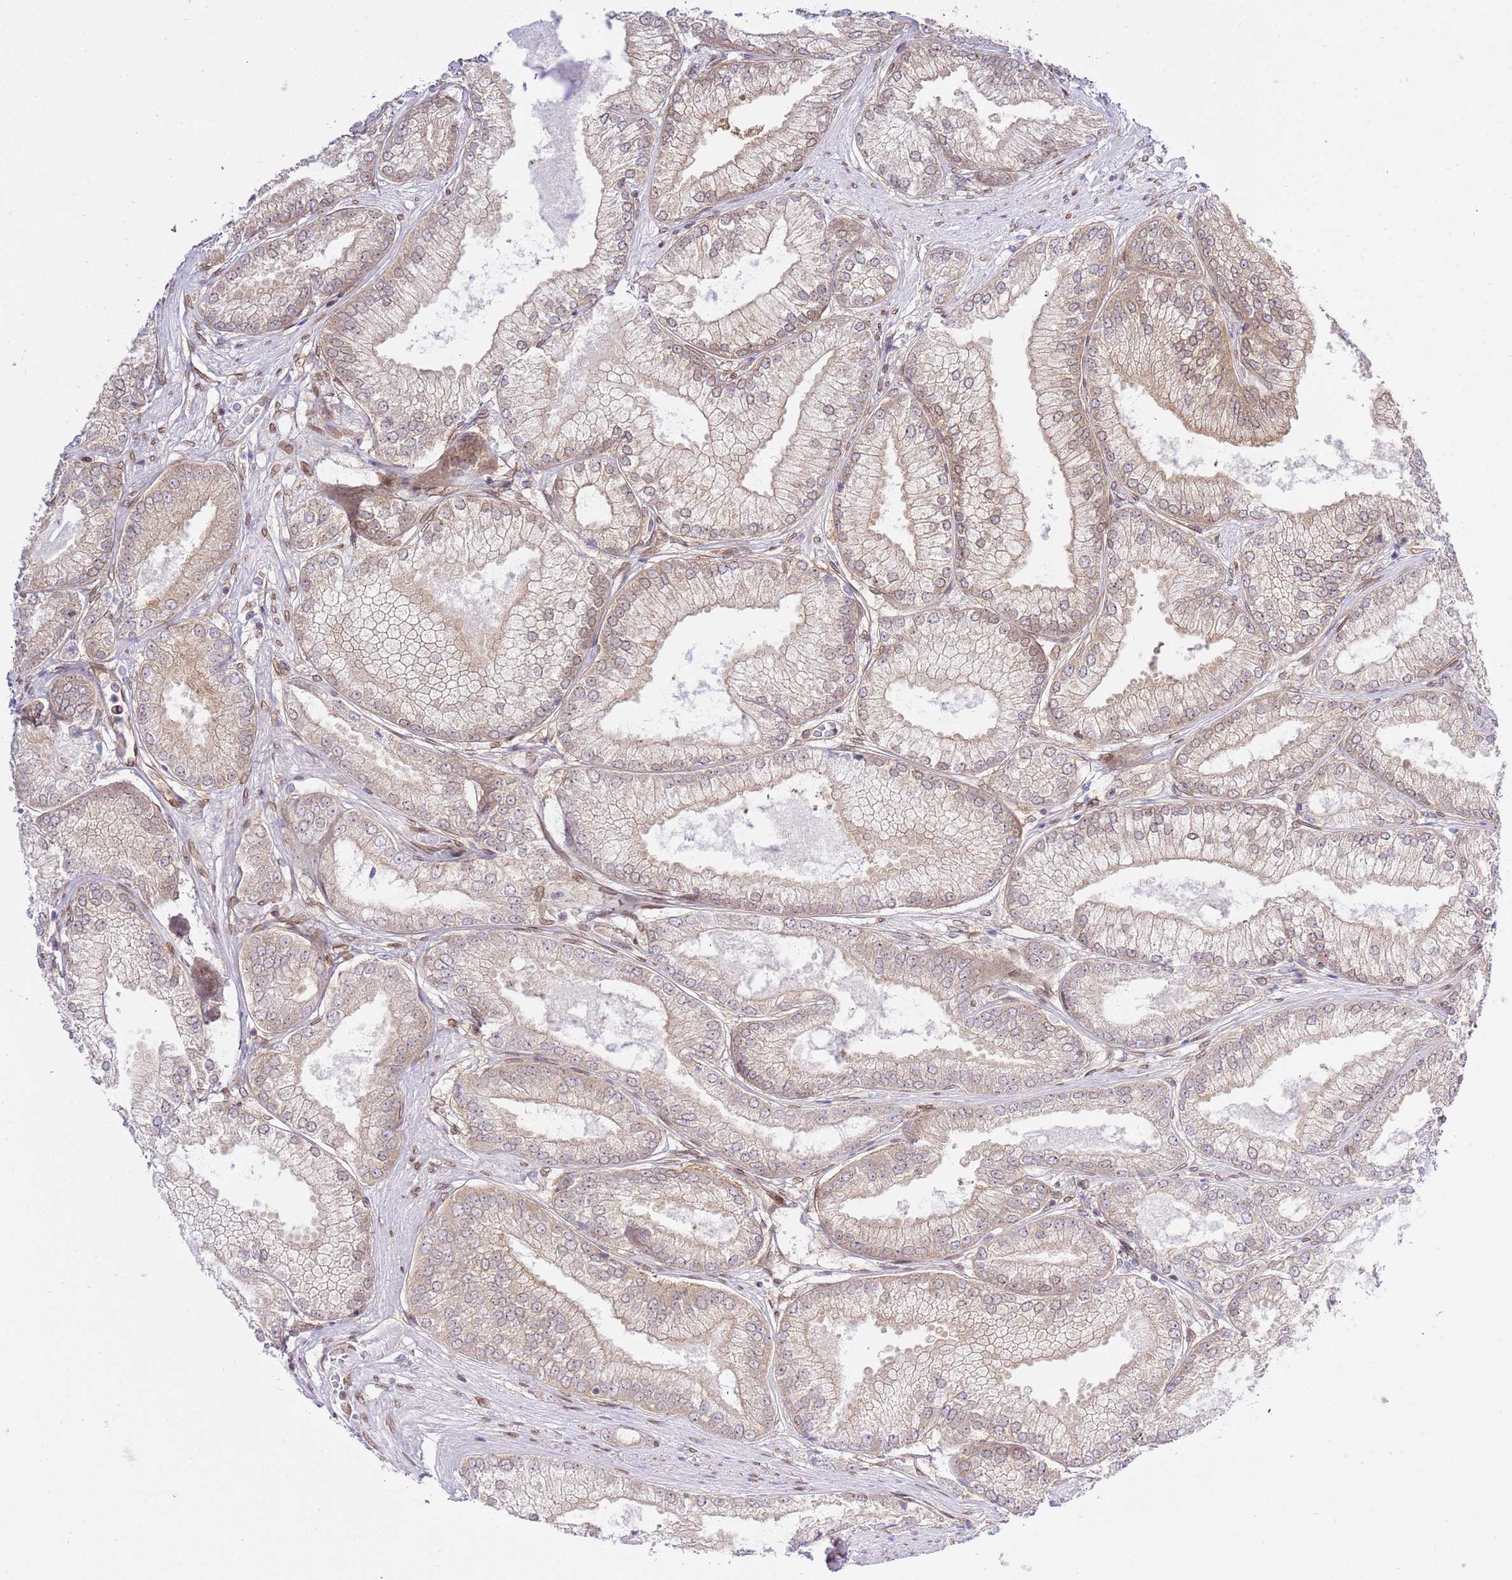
{"staining": {"intensity": "weak", "quantity": "25%-75%", "location": "cytoplasmic/membranous"}, "tissue": "prostate cancer", "cell_type": "Tumor cells", "image_type": "cancer", "snomed": [{"axis": "morphology", "description": "Adenocarcinoma, High grade"}, {"axis": "topography", "description": "Prostate"}], "caption": "Immunohistochemistry (DAB (3,3'-diaminobenzidine)) staining of adenocarcinoma (high-grade) (prostate) shows weak cytoplasmic/membranous protein positivity in about 25%-75% of tumor cells. (DAB IHC, brown staining for protein, blue staining for nuclei).", "gene": "TRIM37", "patient": {"sex": "male", "age": 71}}